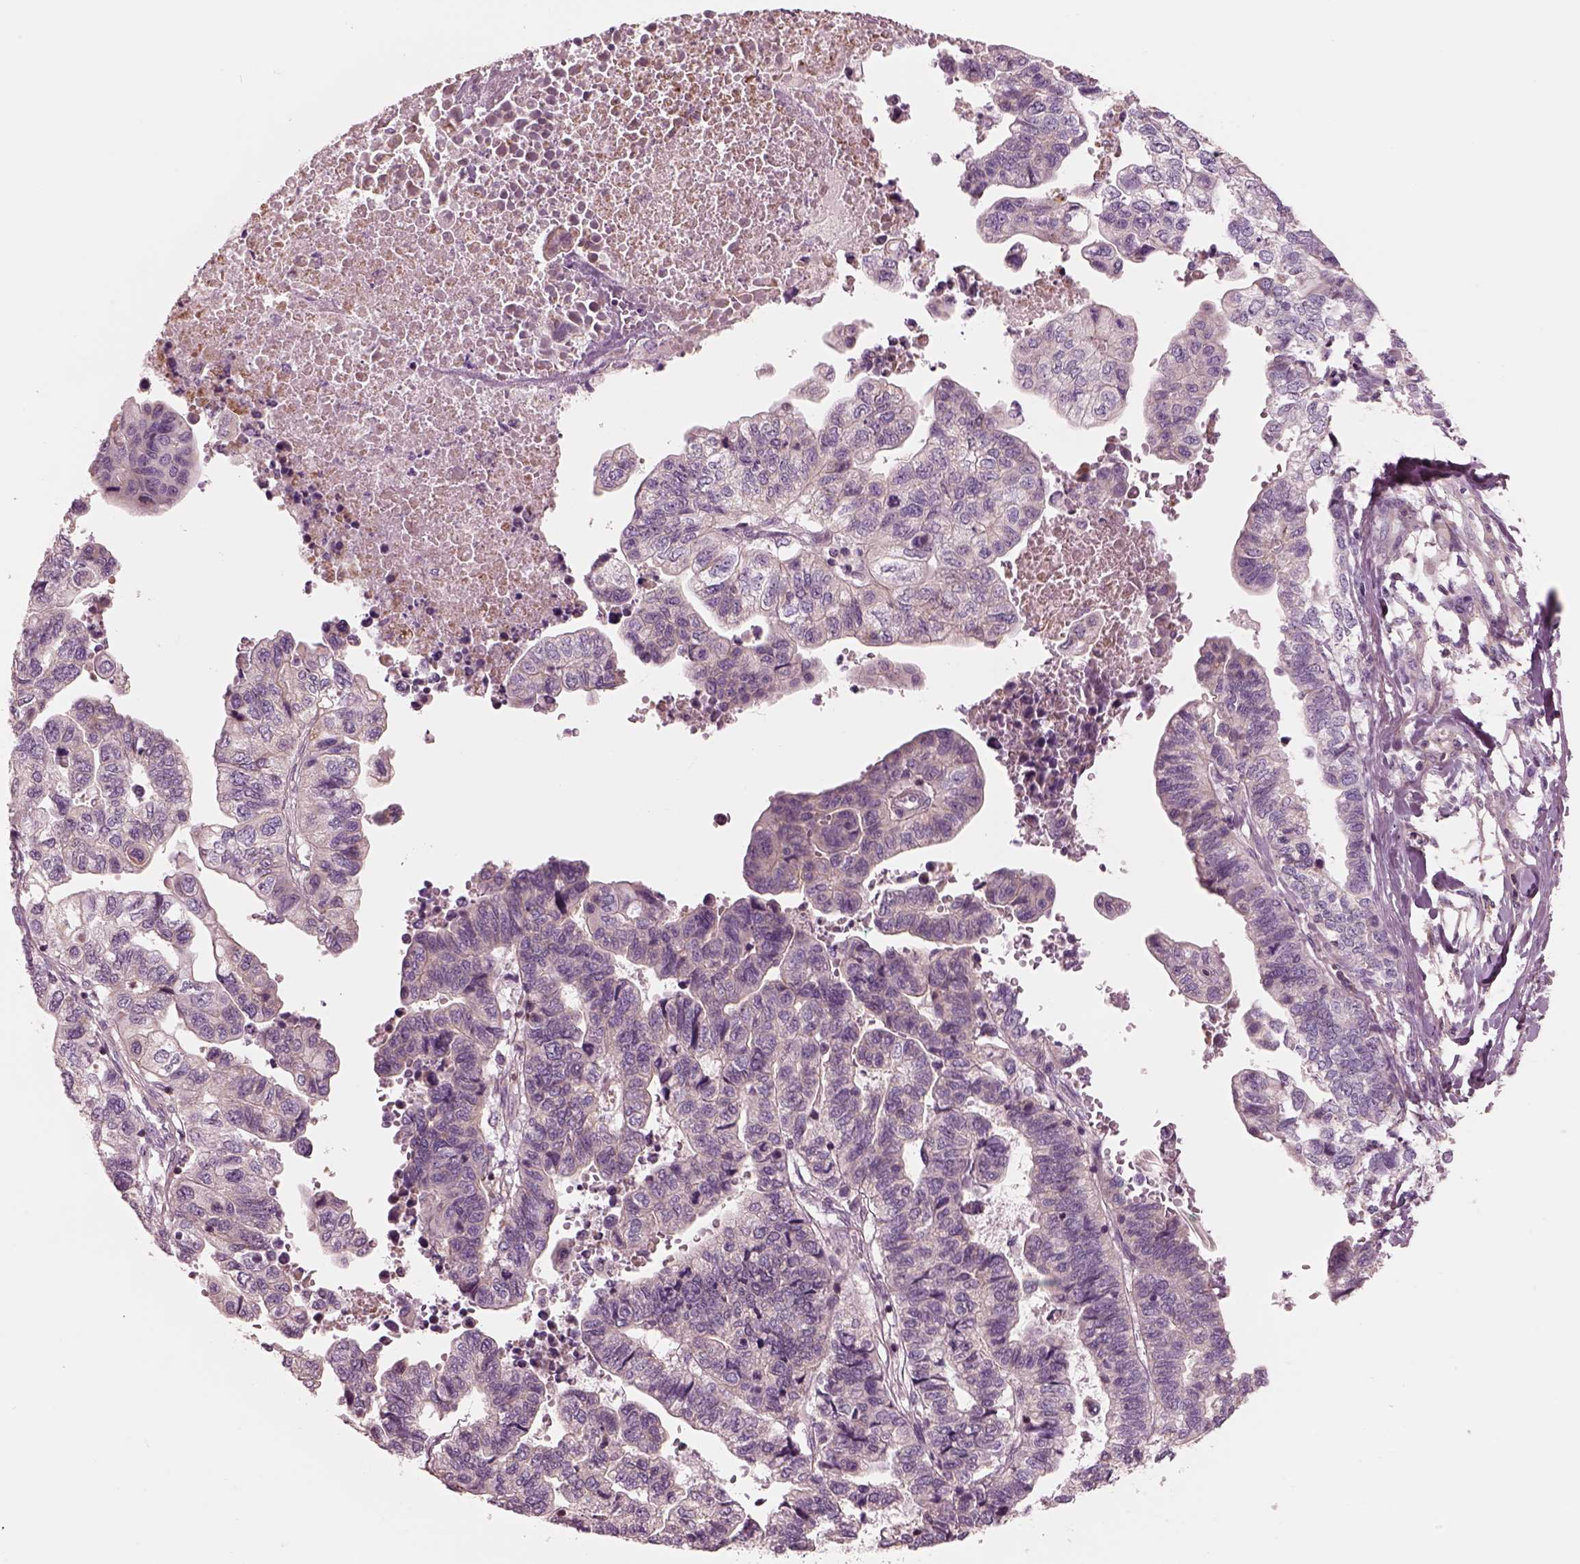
{"staining": {"intensity": "negative", "quantity": "none", "location": "none"}, "tissue": "stomach cancer", "cell_type": "Tumor cells", "image_type": "cancer", "snomed": [{"axis": "morphology", "description": "Adenocarcinoma, NOS"}, {"axis": "topography", "description": "Stomach, upper"}], "caption": "This image is of stomach cancer stained with IHC to label a protein in brown with the nuclei are counter-stained blue. There is no expression in tumor cells.", "gene": "ELAPOR1", "patient": {"sex": "female", "age": 67}}